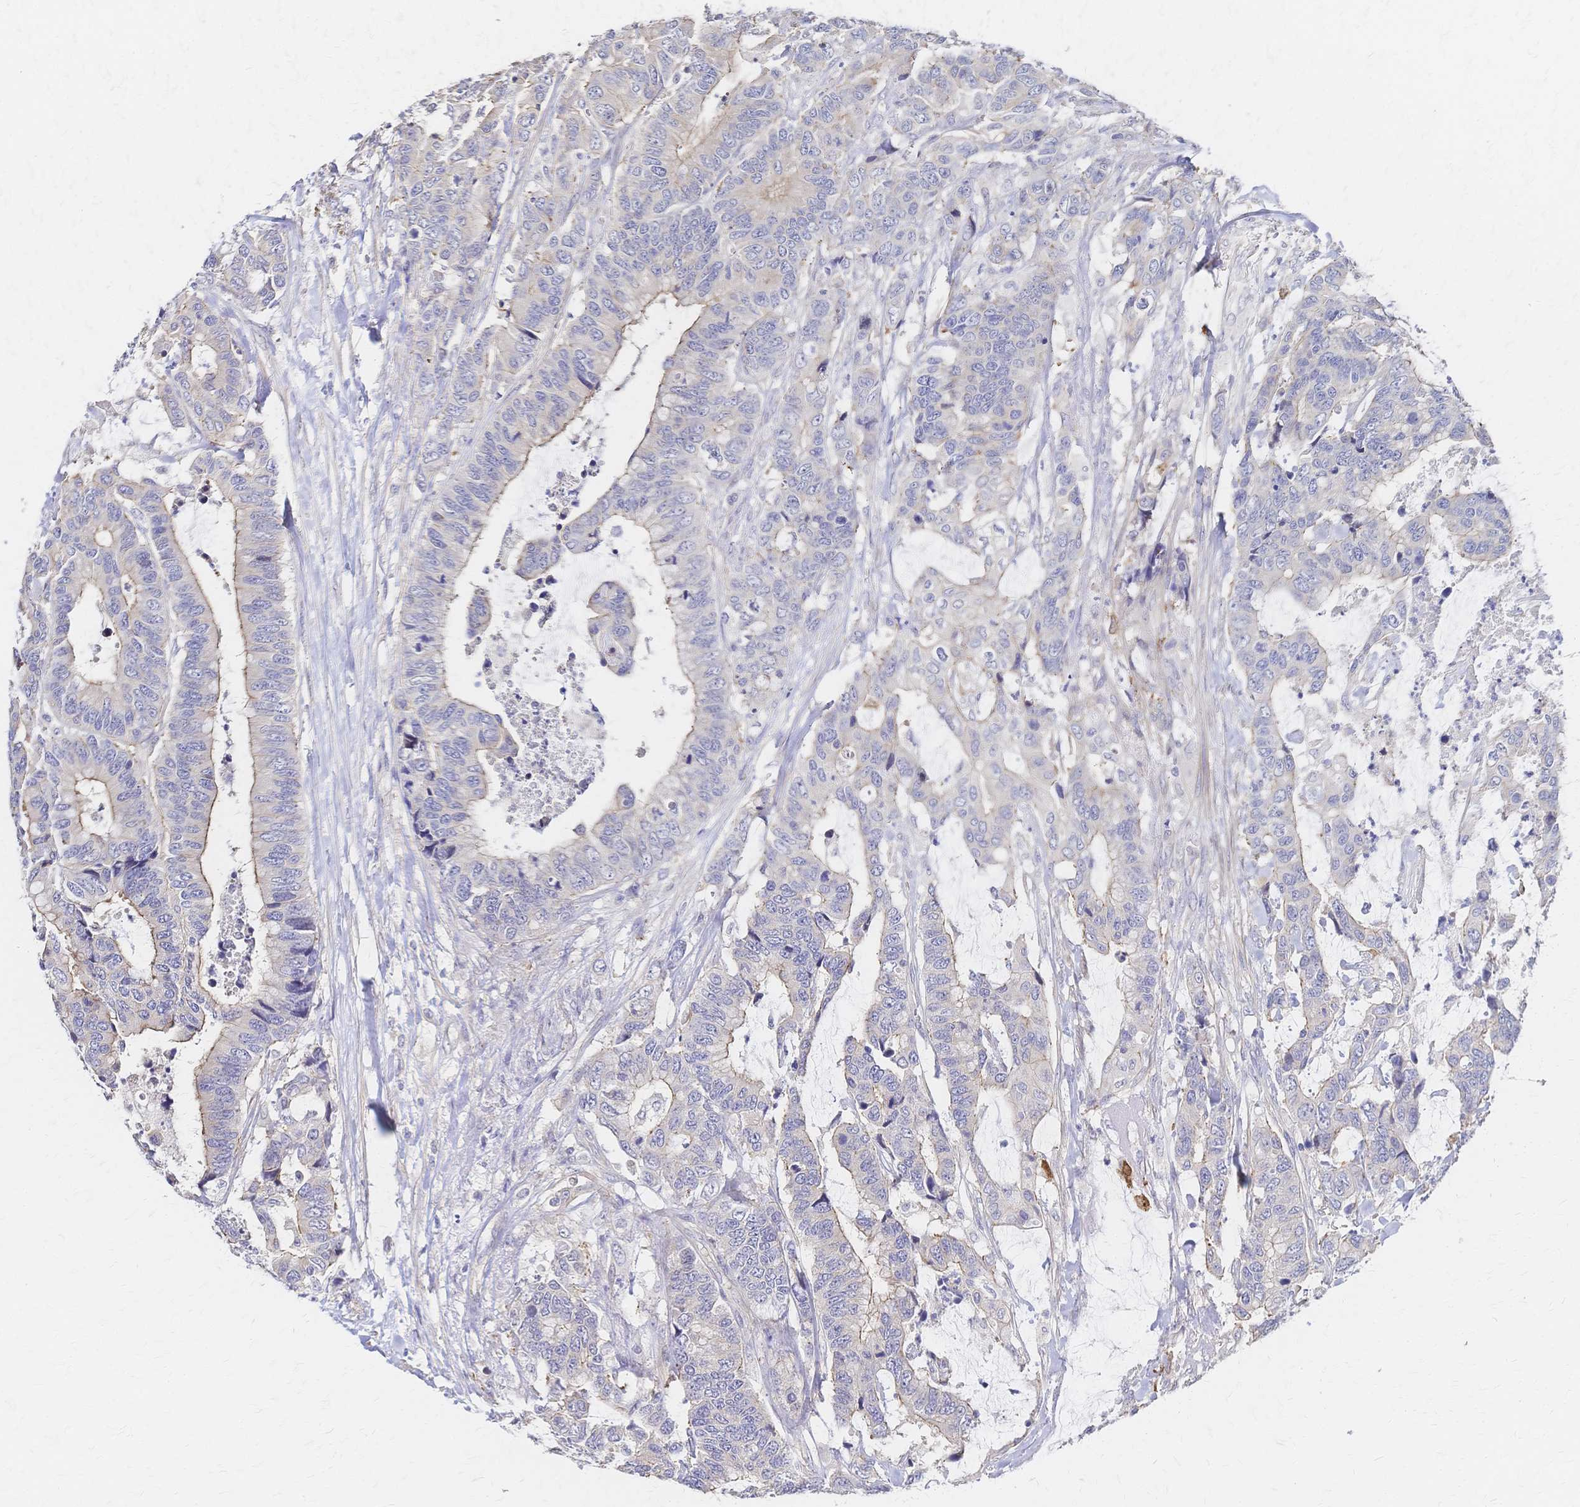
{"staining": {"intensity": "weak", "quantity": "25%-75%", "location": "cytoplasmic/membranous"}, "tissue": "colorectal cancer", "cell_type": "Tumor cells", "image_type": "cancer", "snomed": [{"axis": "morphology", "description": "Adenocarcinoma, NOS"}, {"axis": "topography", "description": "Rectum"}], "caption": "A low amount of weak cytoplasmic/membranous expression is identified in approximately 25%-75% of tumor cells in adenocarcinoma (colorectal) tissue. The protein is stained brown, and the nuclei are stained in blue (DAB IHC with brightfield microscopy, high magnification).", "gene": "SLC5A1", "patient": {"sex": "female", "age": 59}}